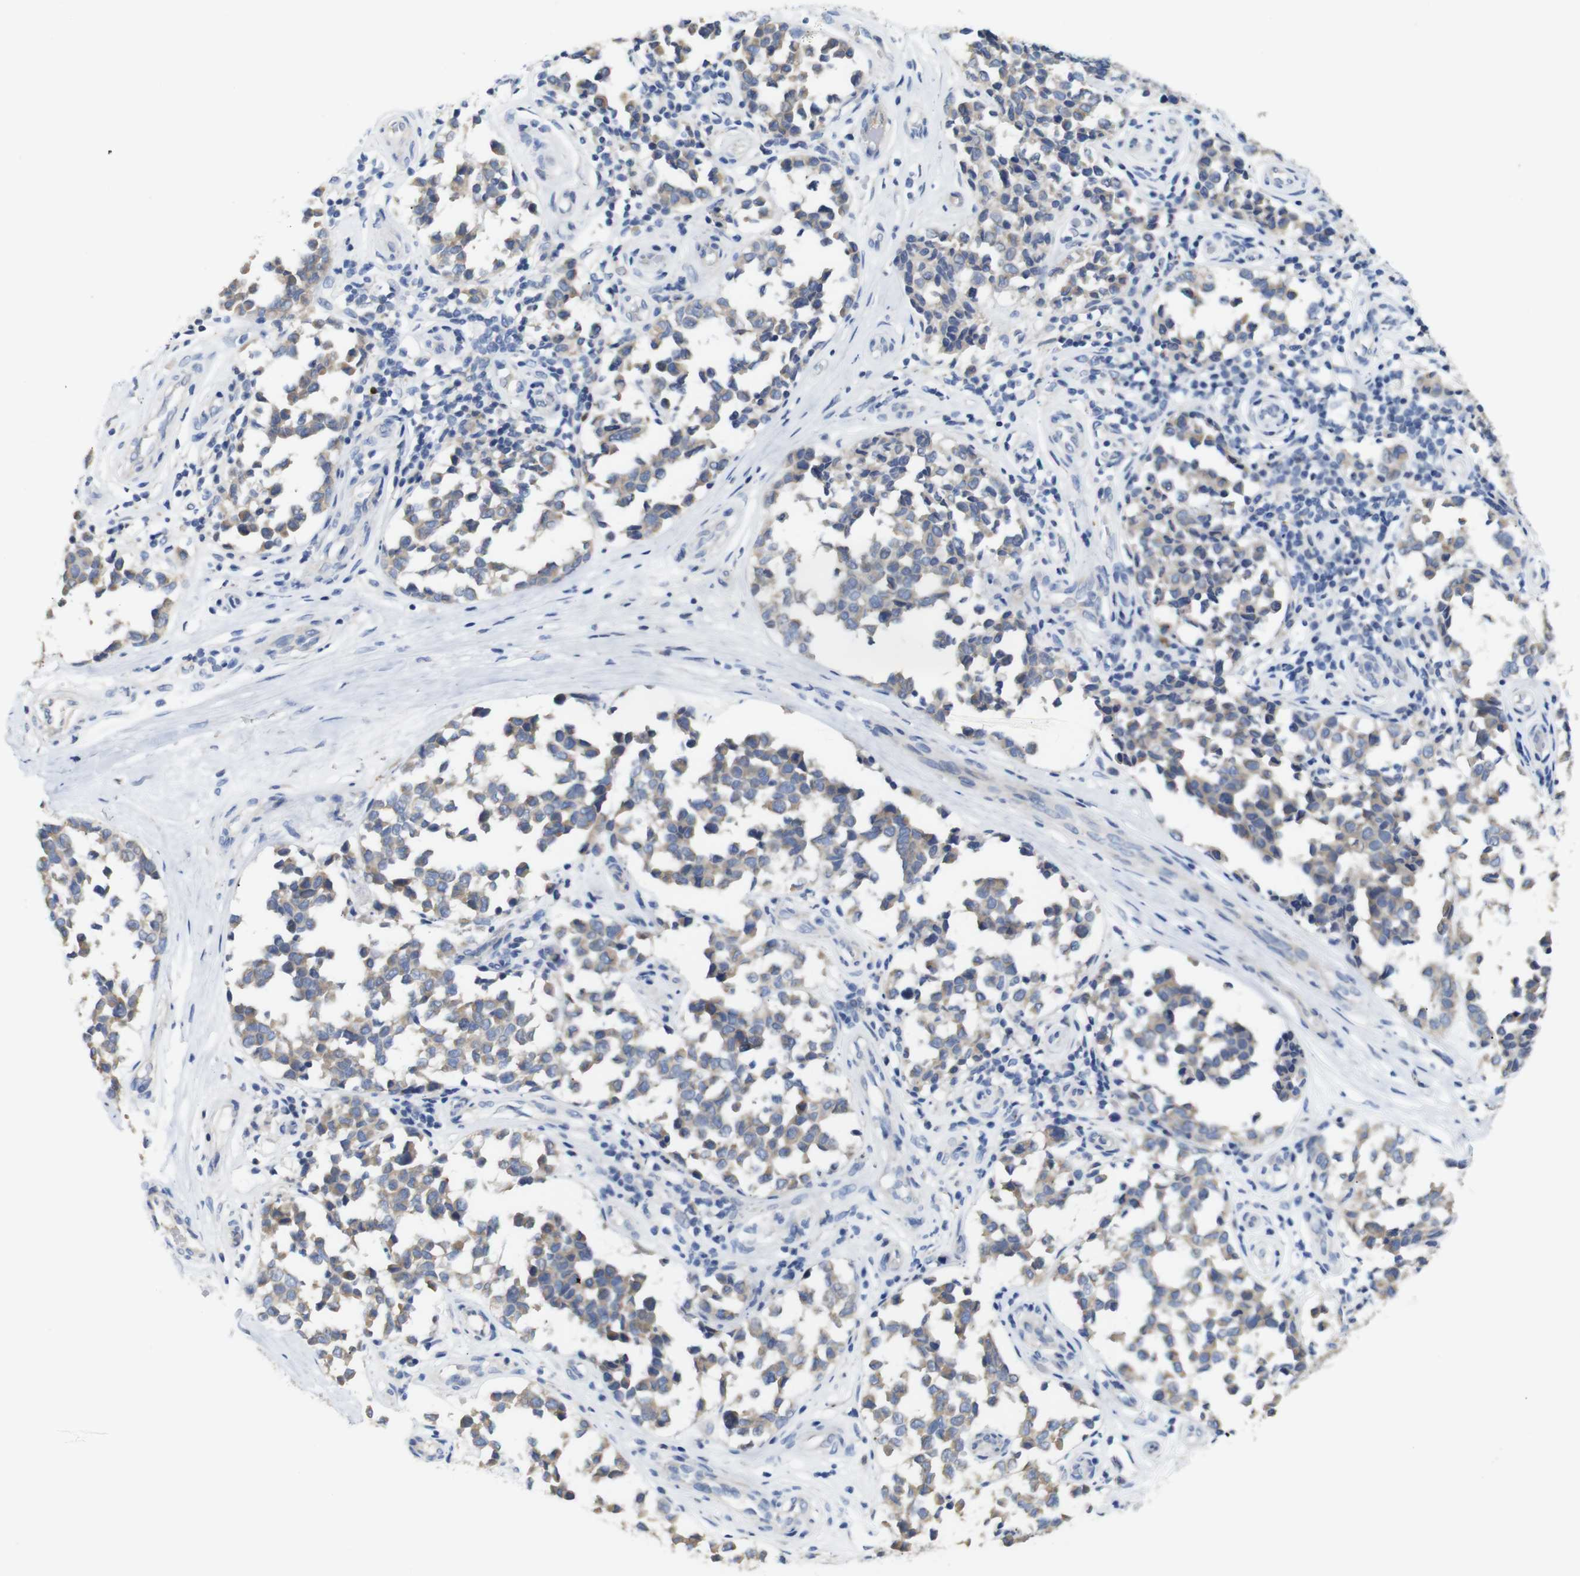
{"staining": {"intensity": "weak", "quantity": ">75%", "location": "cytoplasmic/membranous"}, "tissue": "melanoma", "cell_type": "Tumor cells", "image_type": "cancer", "snomed": [{"axis": "morphology", "description": "Malignant melanoma, NOS"}, {"axis": "topography", "description": "Skin"}], "caption": "IHC image of neoplastic tissue: melanoma stained using immunohistochemistry (IHC) displays low levels of weak protein expression localized specifically in the cytoplasmic/membranous of tumor cells, appearing as a cytoplasmic/membranous brown color.", "gene": "ALOX15", "patient": {"sex": "female", "age": 64}}